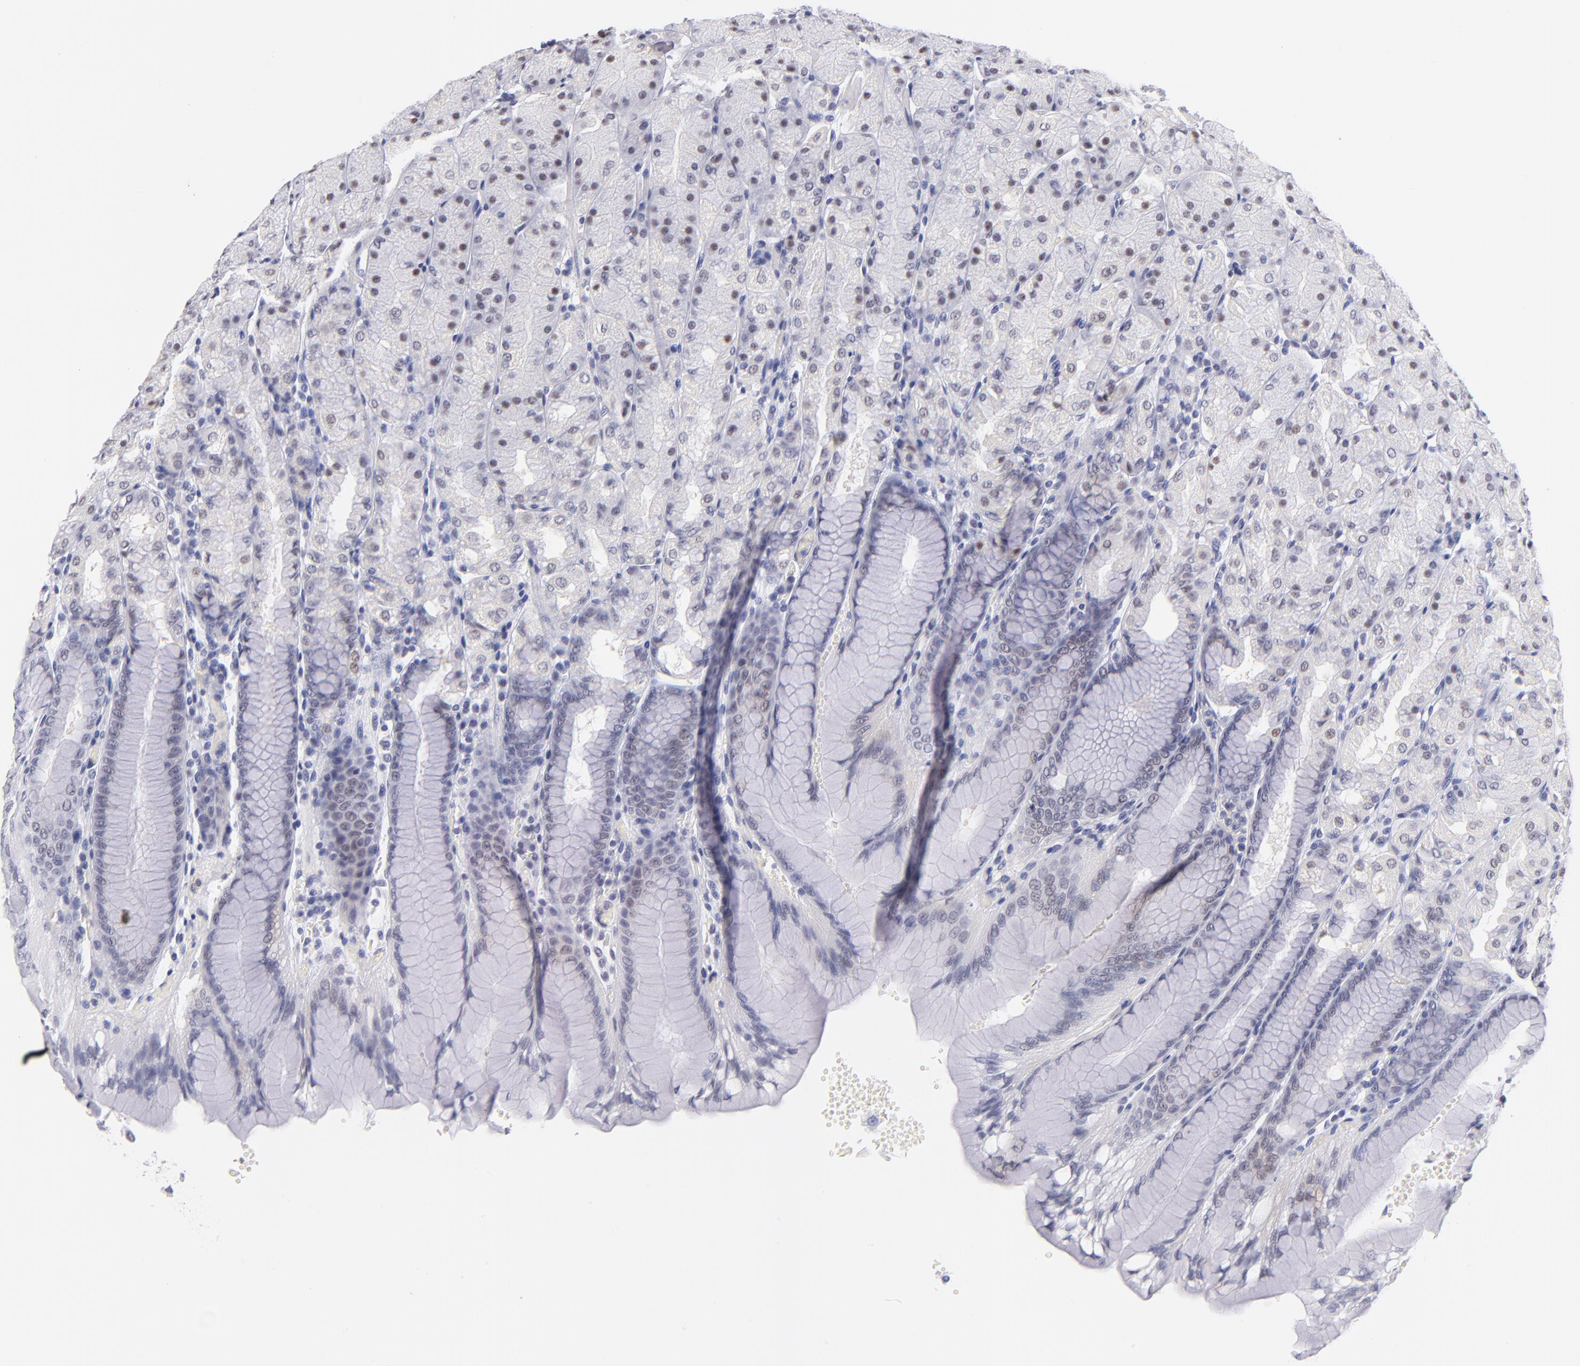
{"staining": {"intensity": "weak", "quantity": "<25%", "location": "nuclear"}, "tissue": "stomach", "cell_type": "Glandular cells", "image_type": "normal", "snomed": [{"axis": "morphology", "description": "Normal tissue, NOS"}, {"axis": "topography", "description": "Stomach, upper"}, {"axis": "topography", "description": "Stomach"}], "caption": "IHC of benign human stomach reveals no staining in glandular cells.", "gene": "SNRPB", "patient": {"sex": "male", "age": 76}}